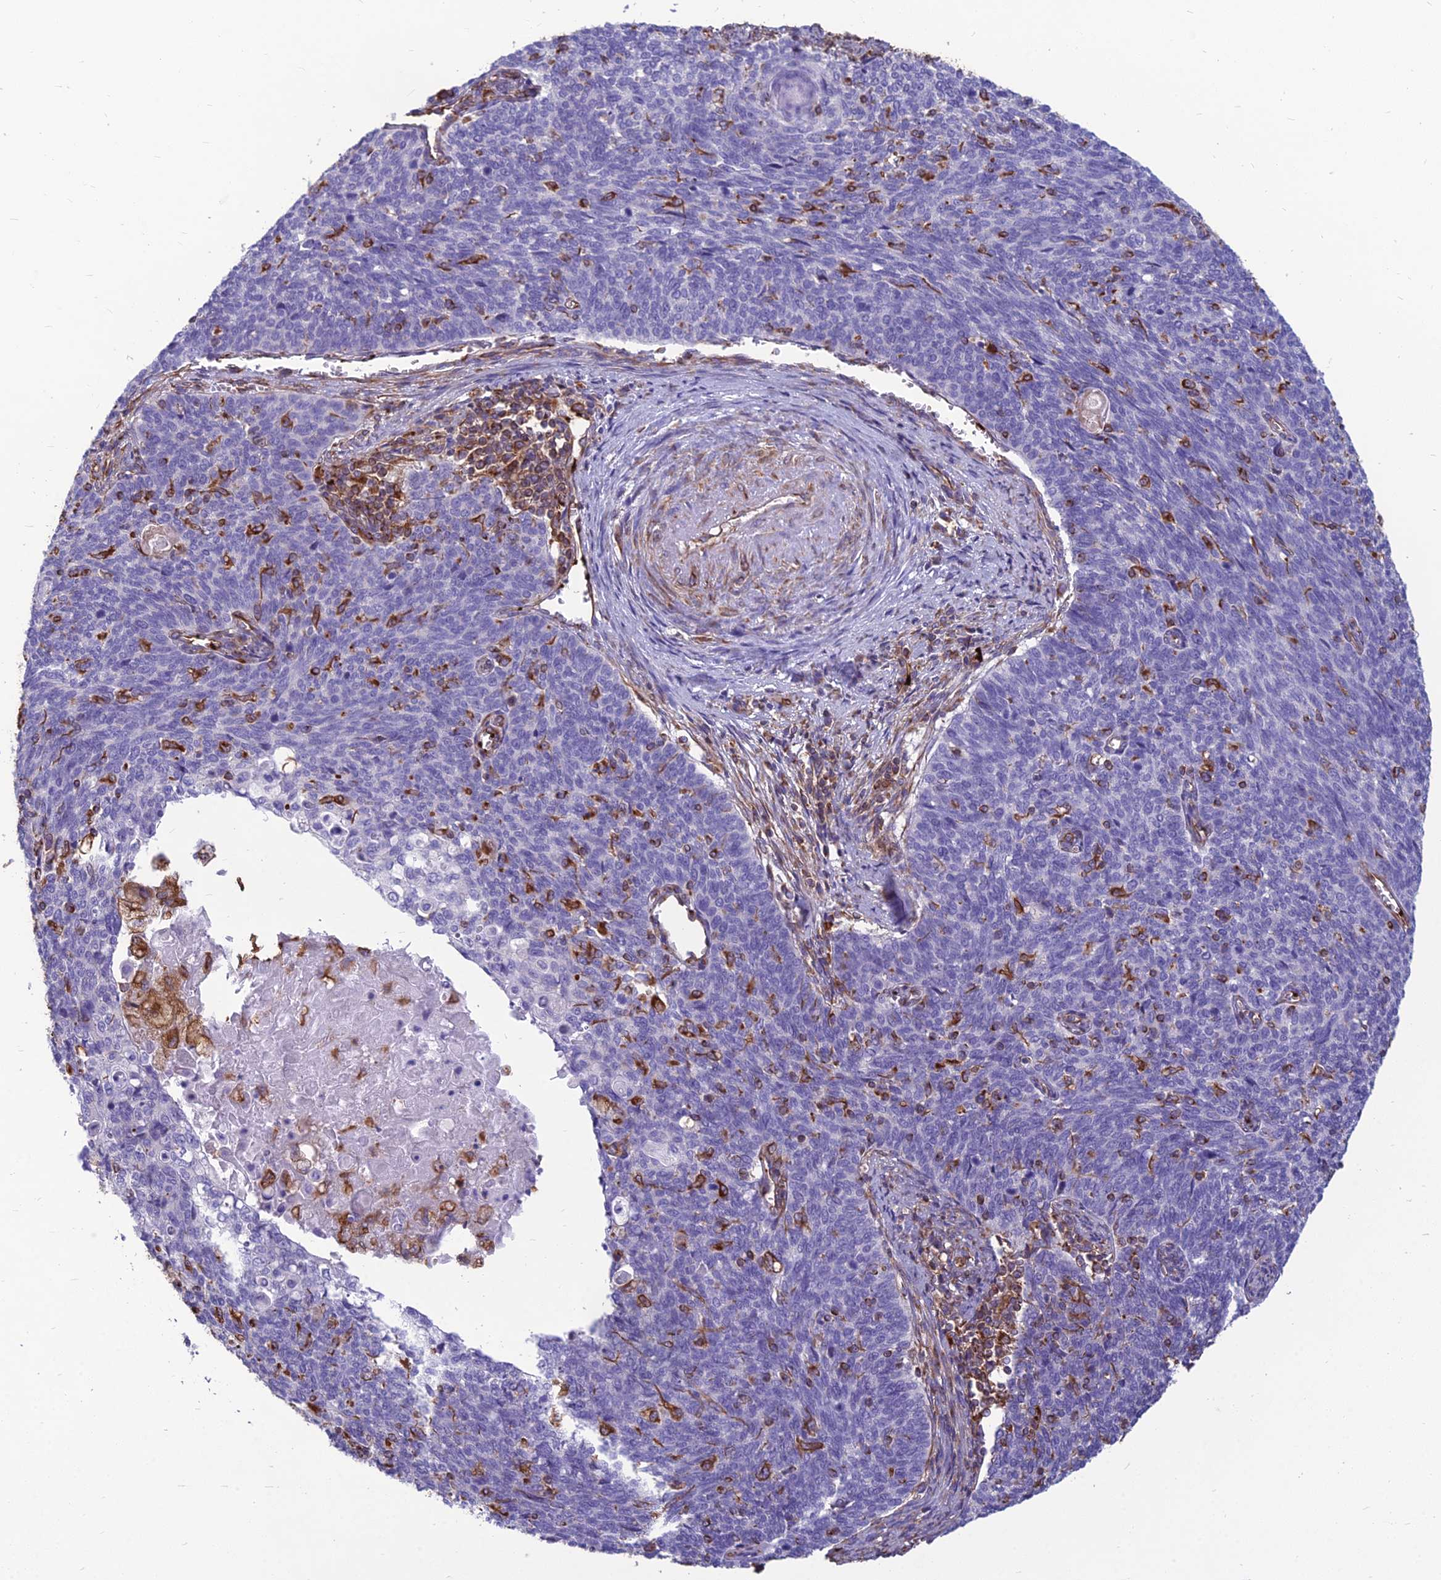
{"staining": {"intensity": "negative", "quantity": "none", "location": "none"}, "tissue": "cervical cancer", "cell_type": "Tumor cells", "image_type": "cancer", "snomed": [{"axis": "morphology", "description": "Squamous cell carcinoma, NOS"}, {"axis": "topography", "description": "Cervix"}], "caption": "High magnification brightfield microscopy of cervical cancer stained with DAB (3,3'-diaminobenzidine) (brown) and counterstained with hematoxylin (blue): tumor cells show no significant expression.", "gene": "PSMD11", "patient": {"sex": "female", "age": 39}}